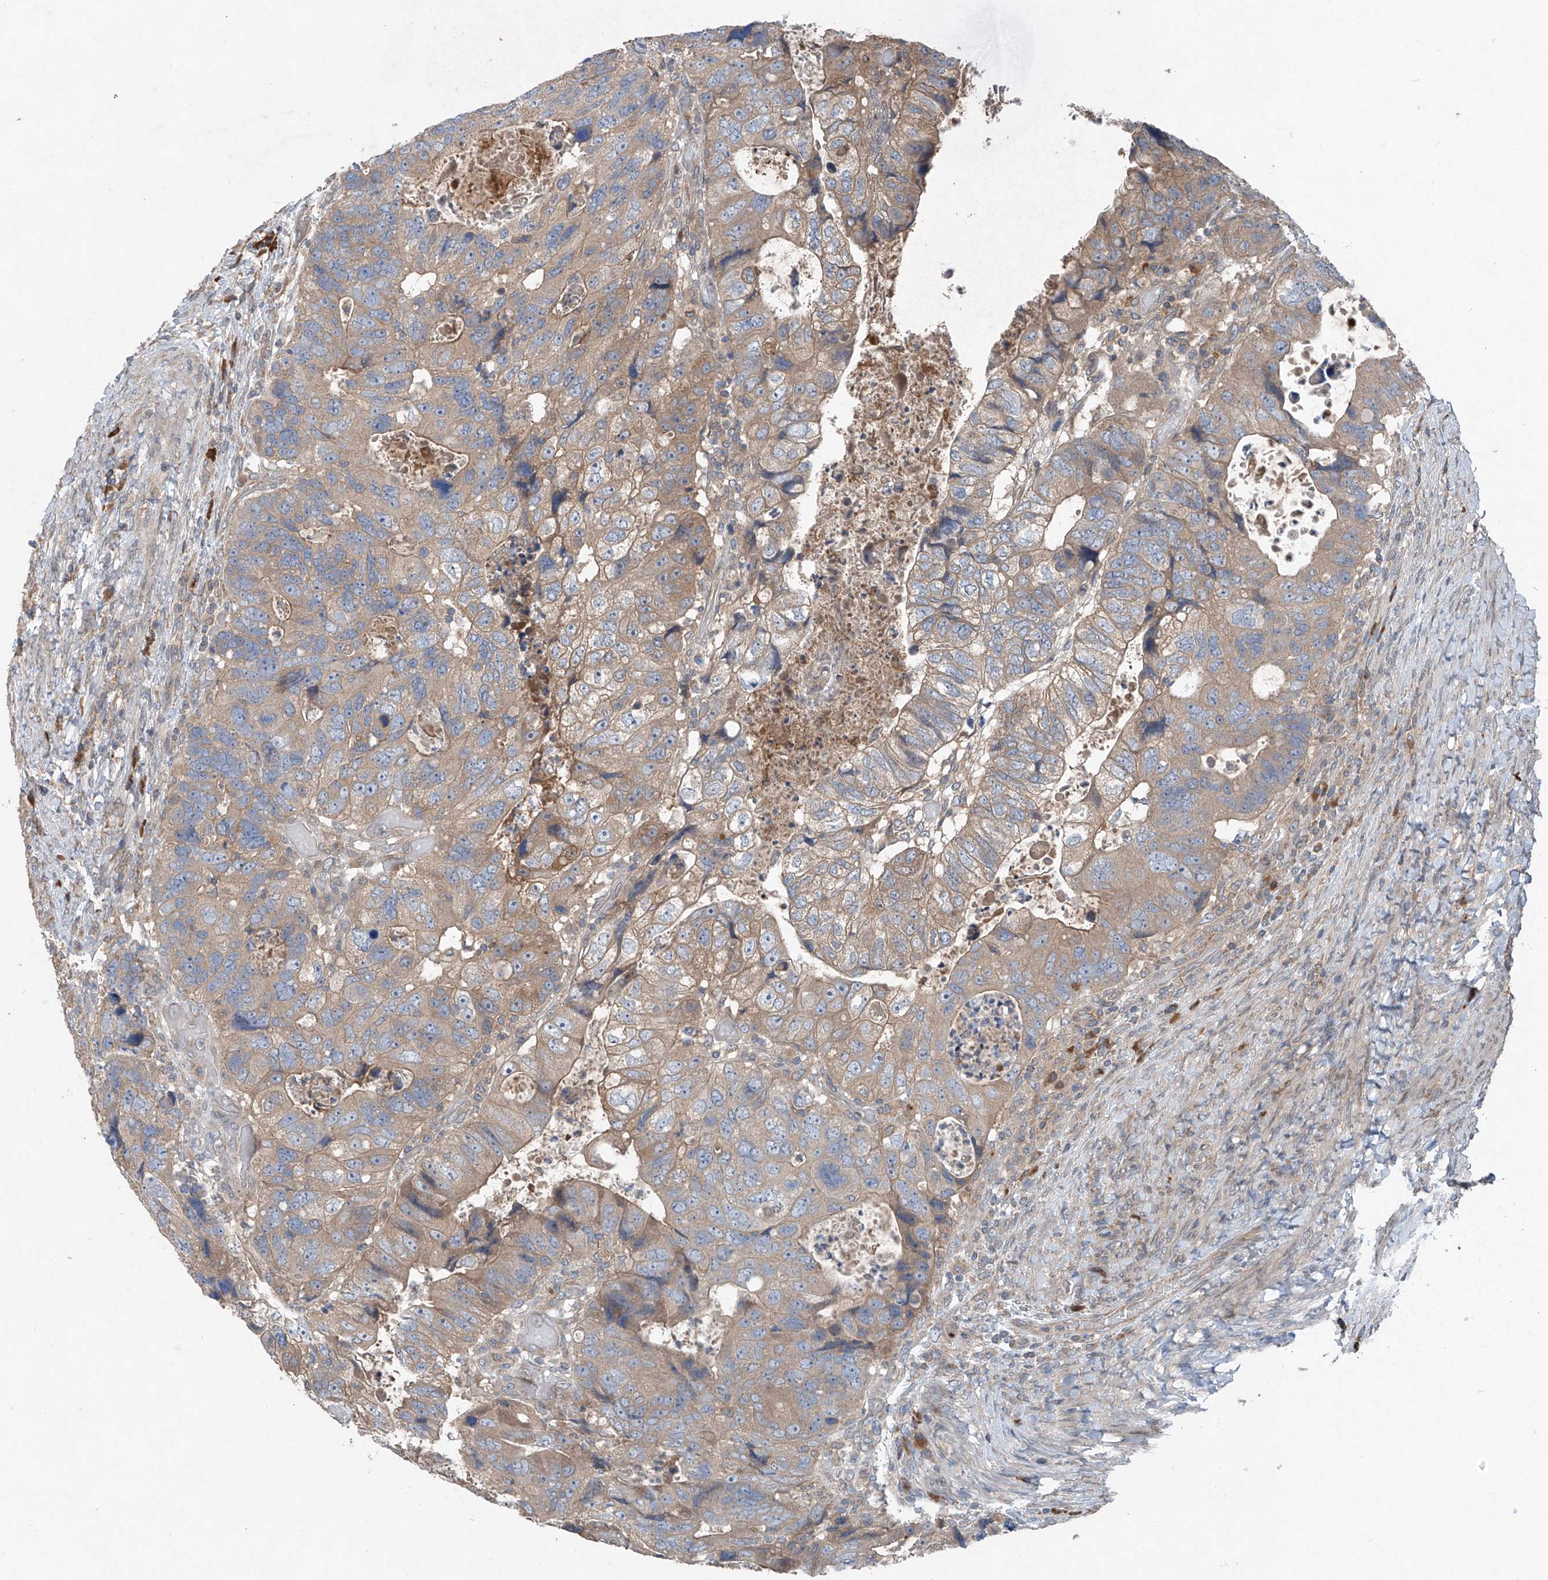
{"staining": {"intensity": "moderate", "quantity": "25%-75%", "location": "cytoplasmic/membranous"}, "tissue": "colorectal cancer", "cell_type": "Tumor cells", "image_type": "cancer", "snomed": [{"axis": "morphology", "description": "Adenocarcinoma, NOS"}, {"axis": "topography", "description": "Rectum"}], "caption": "A photomicrograph showing moderate cytoplasmic/membranous positivity in approximately 25%-75% of tumor cells in colorectal cancer, as visualized by brown immunohistochemical staining.", "gene": "FOXRED2", "patient": {"sex": "male", "age": 59}}